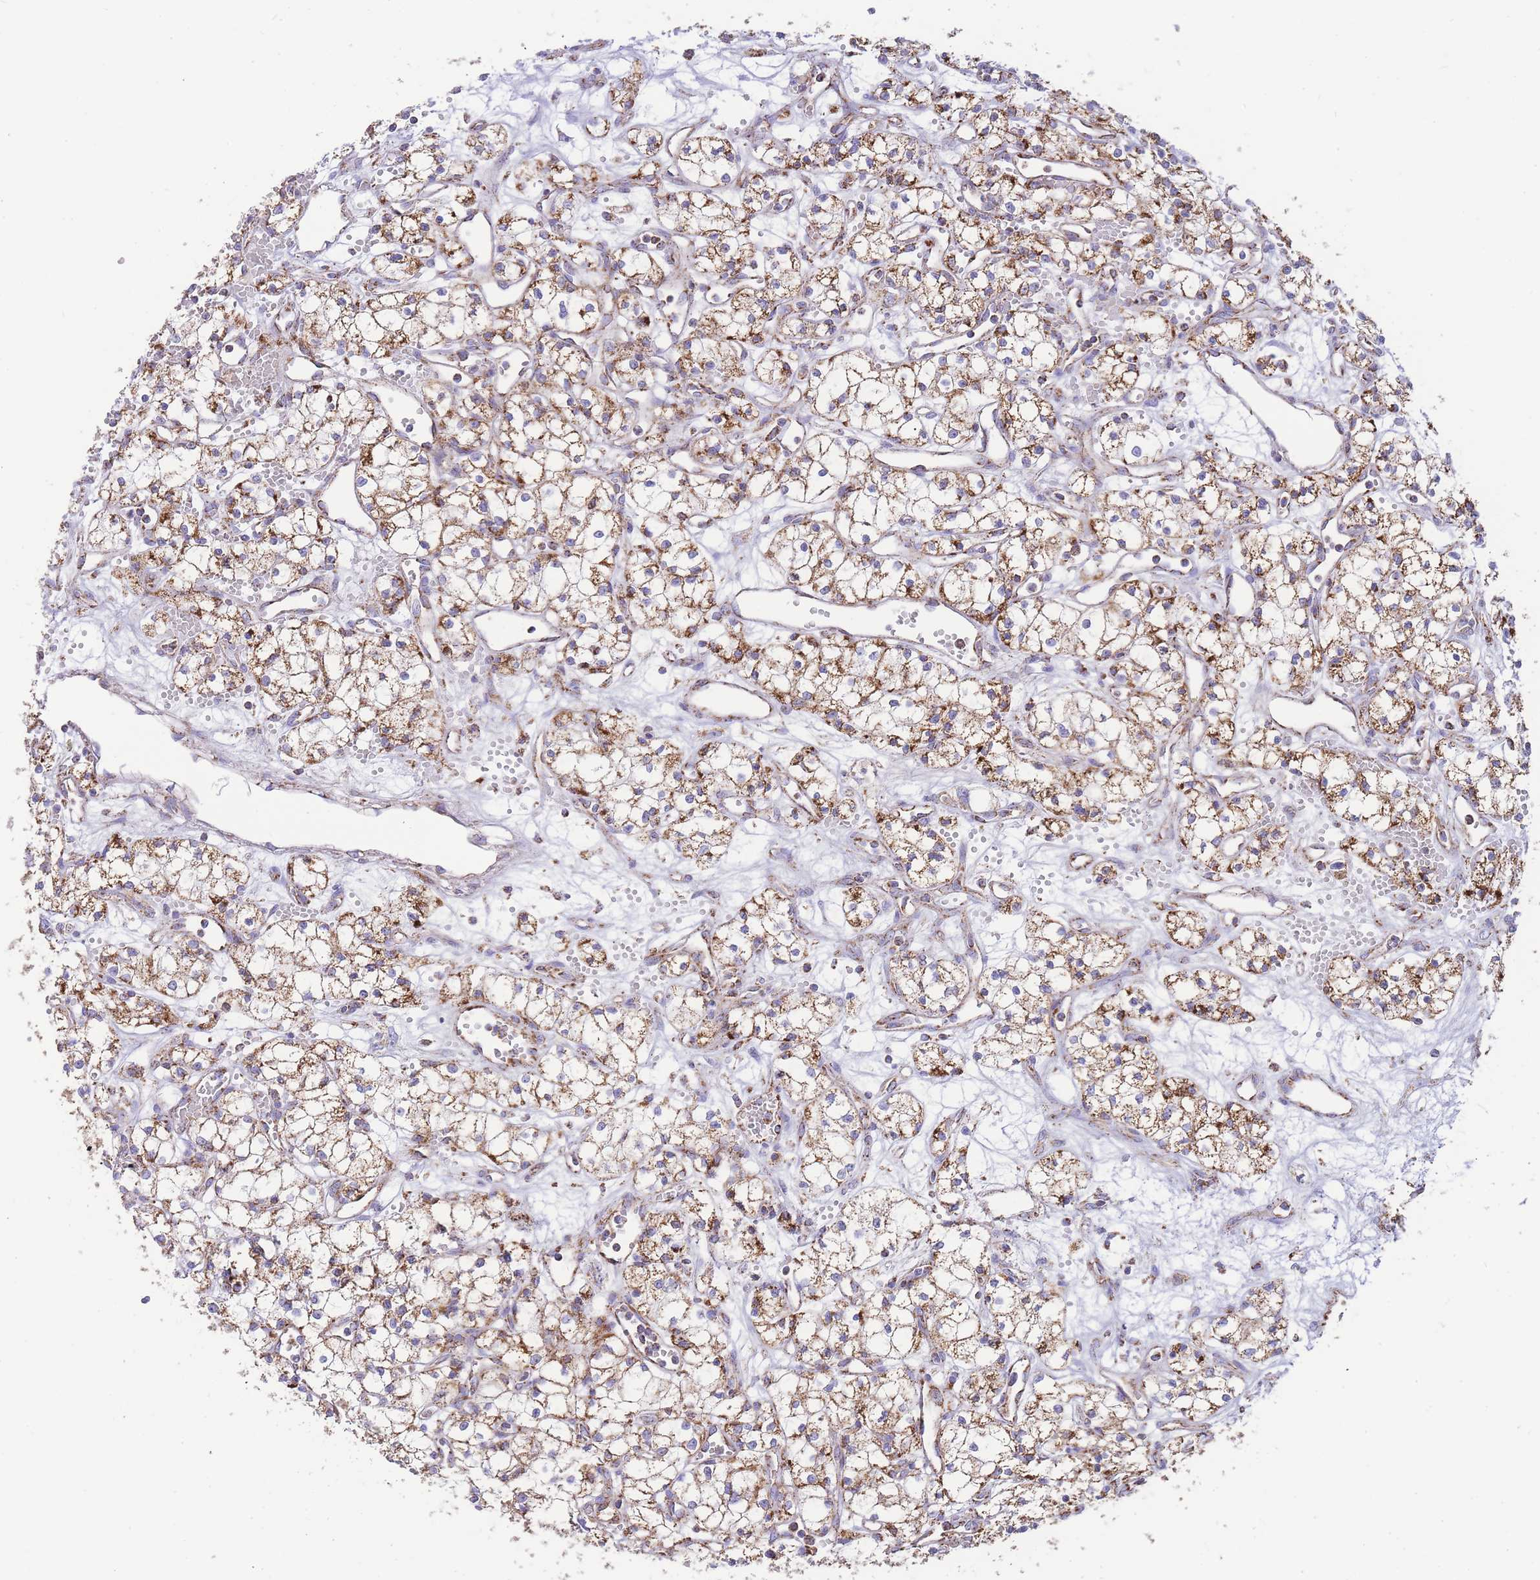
{"staining": {"intensity": "moderate", "quantity": ">75%", "location": "cytoplasmic/membranous"}, "tissue": "renal cancer", "cell_type": "Tumor cells", "image_type": "cancer", "snomed": [{"axis": "morphology", "description": "Adenocarcinoma, NOS"}, {"axis": "topography", "description": "Kidney"}], "caption": "This is a micrograph of immunohistochemistry (IHC) staining of renal cancer (adenocarcinoma), which shows moderate positivity in the cytoplasmic/membranous of tumor cells.", "gene": "GSTM1", "patient": {"sex": "male", "age": 59}}